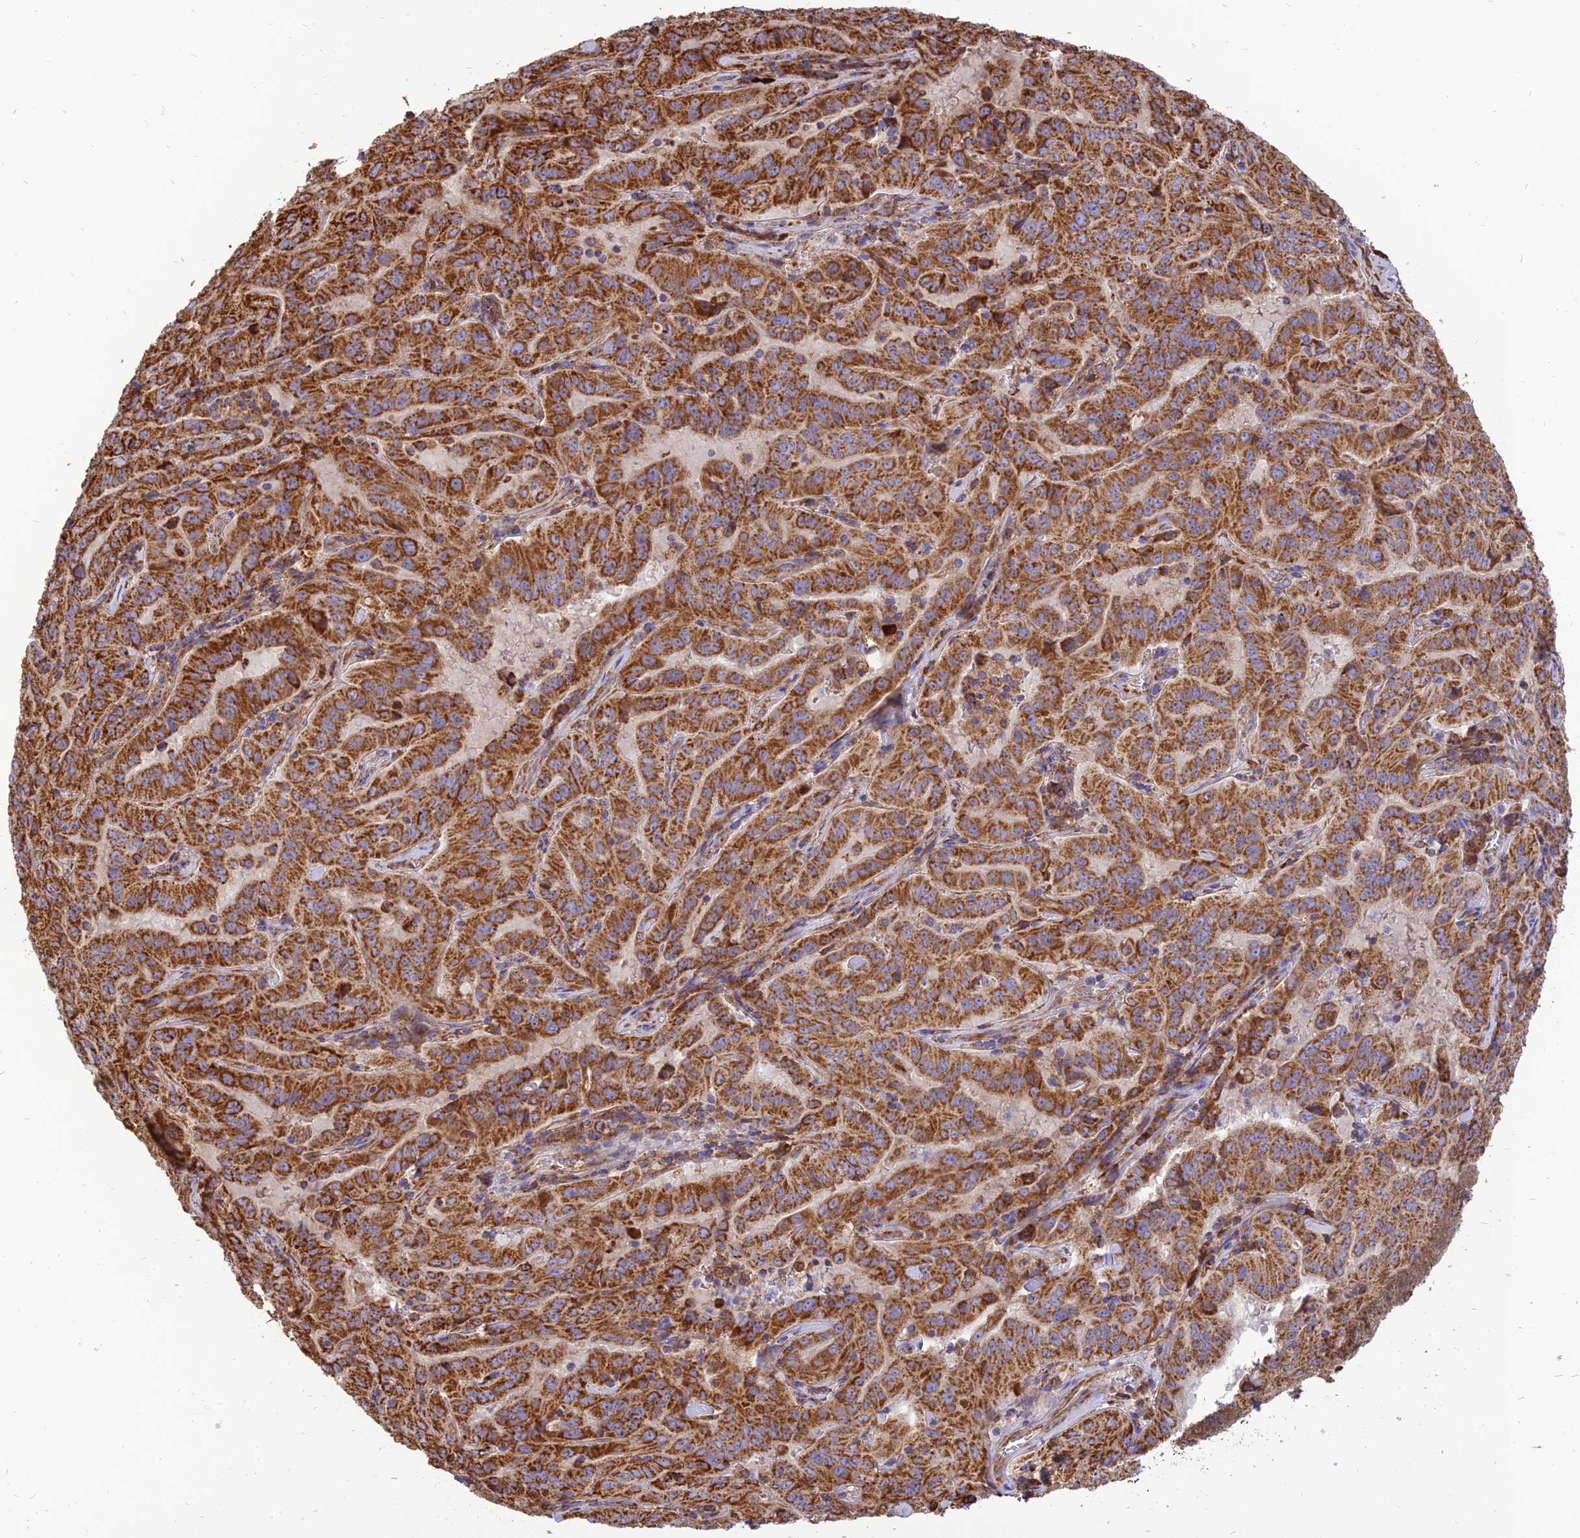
{"staining": {"intensity": "strong", "quantity": ">75%", "location": "cytoplasmic/membranous"}, "tissue": "pancreatic cancer", "cell_type": "Tumor cells", "image_type": "cancer", "snomed": [{"axis": "morphology", "description": "Adenocarcinoma, NOS"}, {"axis": "topography", "description": "Pancreas"}], "caption": "Immunohistochemistry (IHC) of pancreatic cancer exhibits high levels of strong cytoplasmic/membranous expression in about >75% of tumor cells. The staining was performed using DAB to visualize the protein expression in brown, while the nuclei were stained in blue with hematoxylin (Magnification: 20x).", "gene": "THUMPD2", "patient": {"sex": "male", "age": 63}}